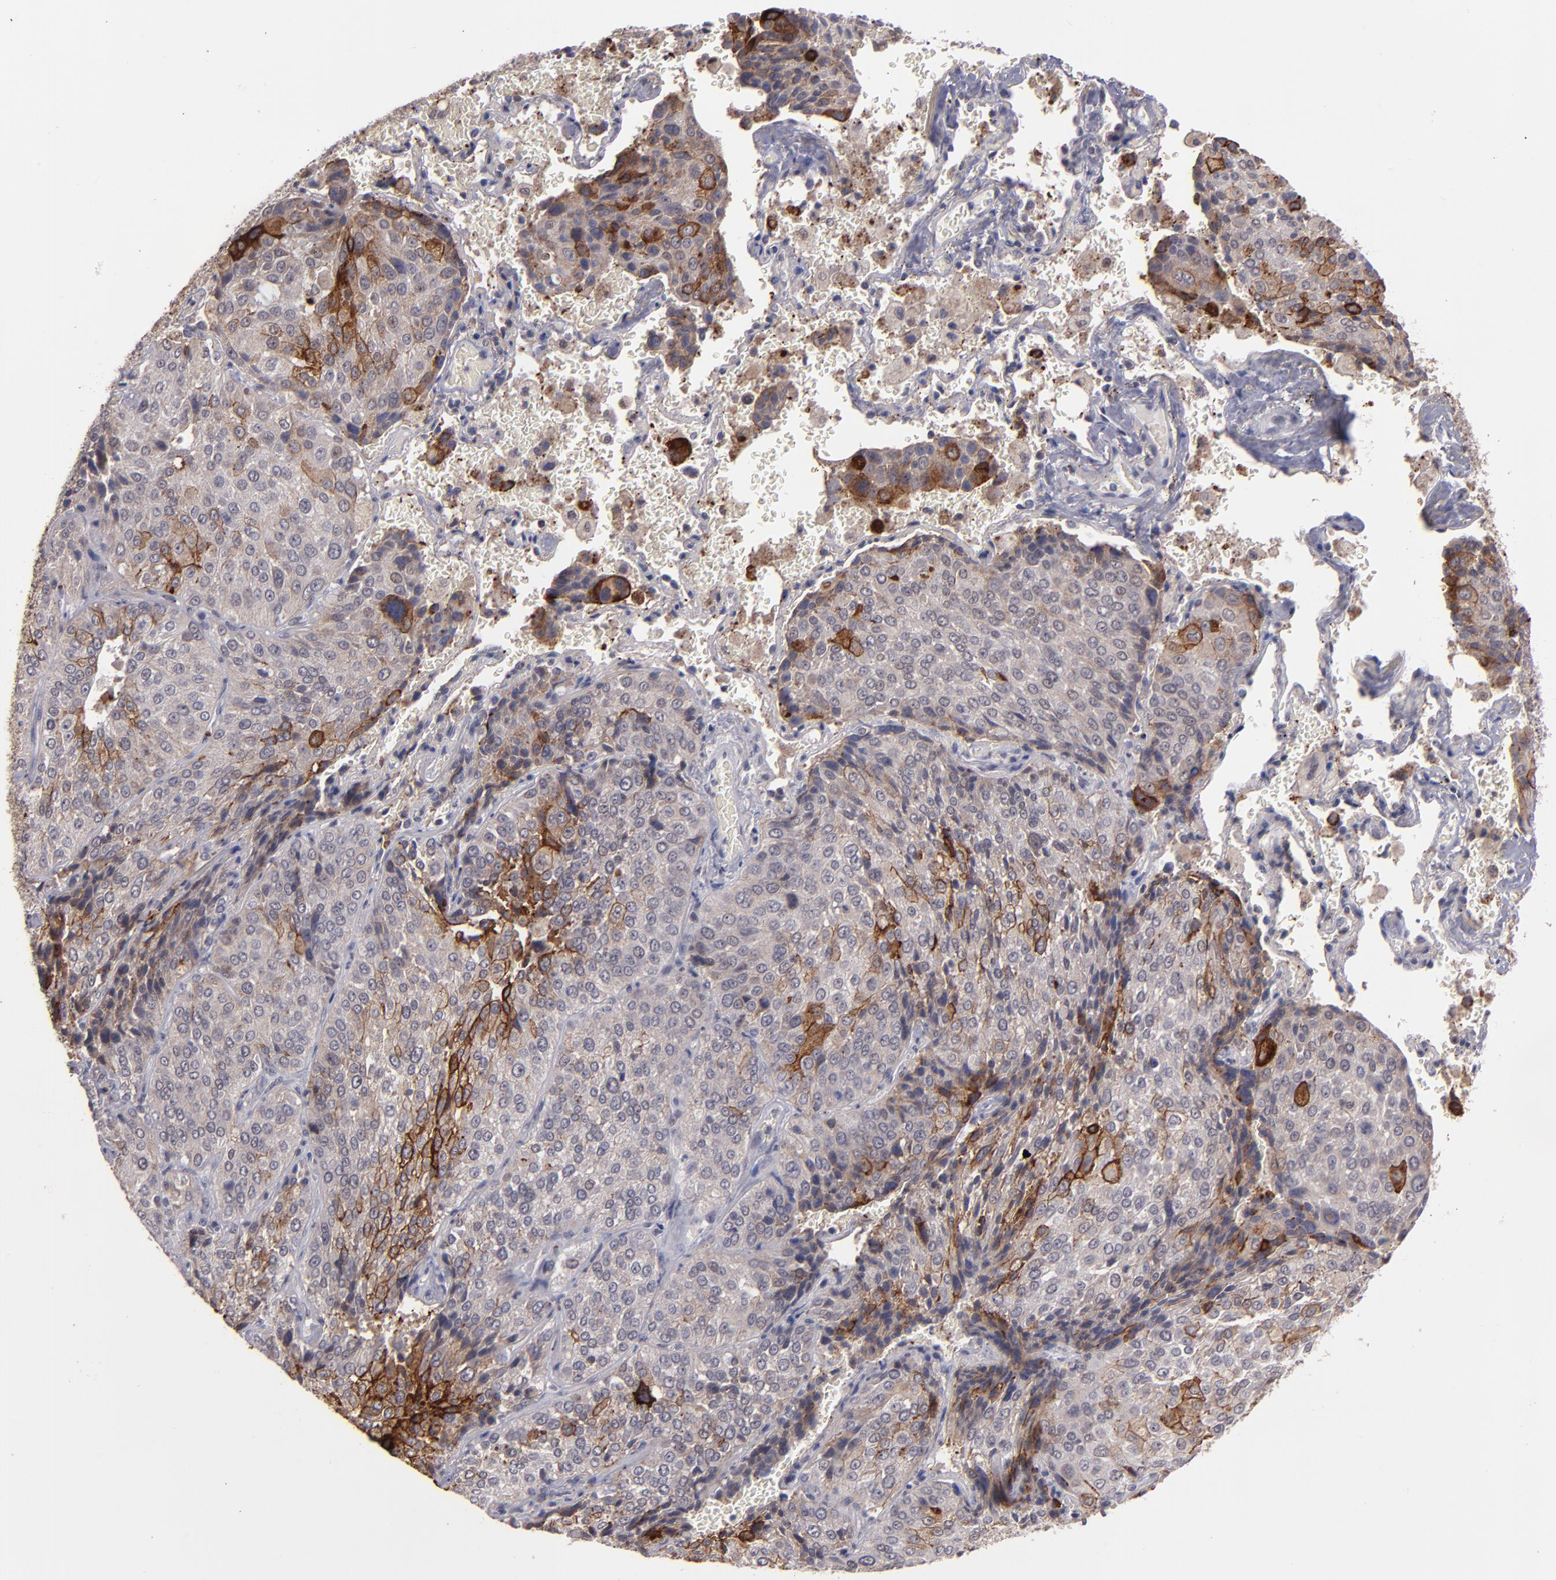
{"staining": {"intensity": "moderate", "quantity": ">75%", "location": "cytoplasmic/membranous"}, "tissue": "lung cancer", "cell_type": "Tumor cells", "image_type": "cancer", "snomed": [{"axis": "morphology", "description": "Squamous cell carcinoma, NOS"}, {"axis": "topography", "description": "Lung"}], "caption": "Human lung cancer stained for a protein (brown) shows moderate cytoplasmic/membranous positive positivity in about >75% of tumor cells.", "gene": "SYP", "patient": {"sex": "male", "age": 54}}